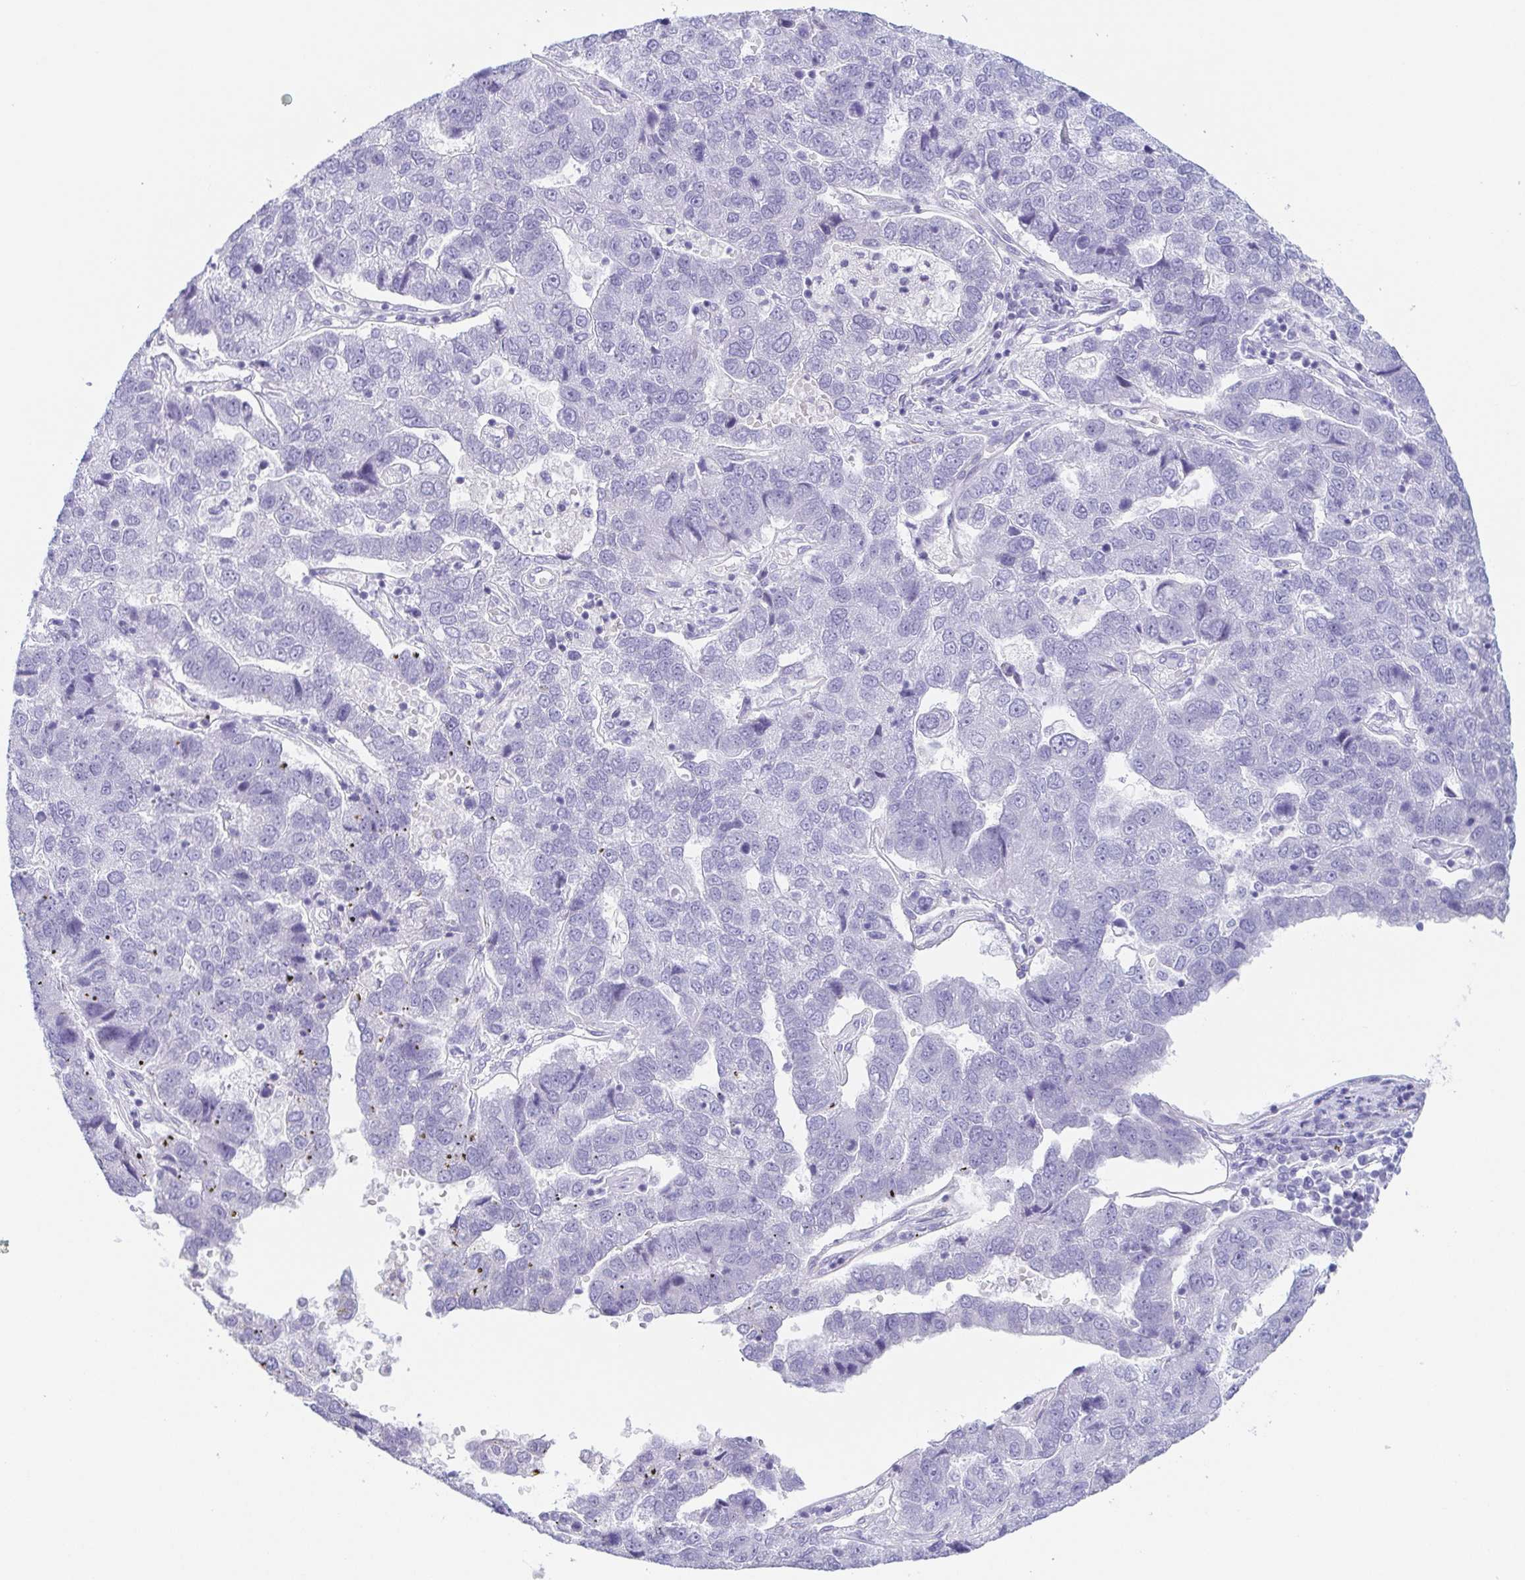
{"staining": {"intensity": "negative", "quantity": "none", "location": "none"}, "tissue": "pancreatic cancer", "cell_type": "Tumor cells", "image_type": "cancer", "snomed": [{"axis": "morphology", "description": "Adenocarcinoma, NOS"}, {"axis": "topography", "description": "Pancreas"}], "caption": "Tumor cells show no significant positivity in pancreatic cancer.", "gene": "PRR27", "patient": {"sex": "female", "age": 61}}